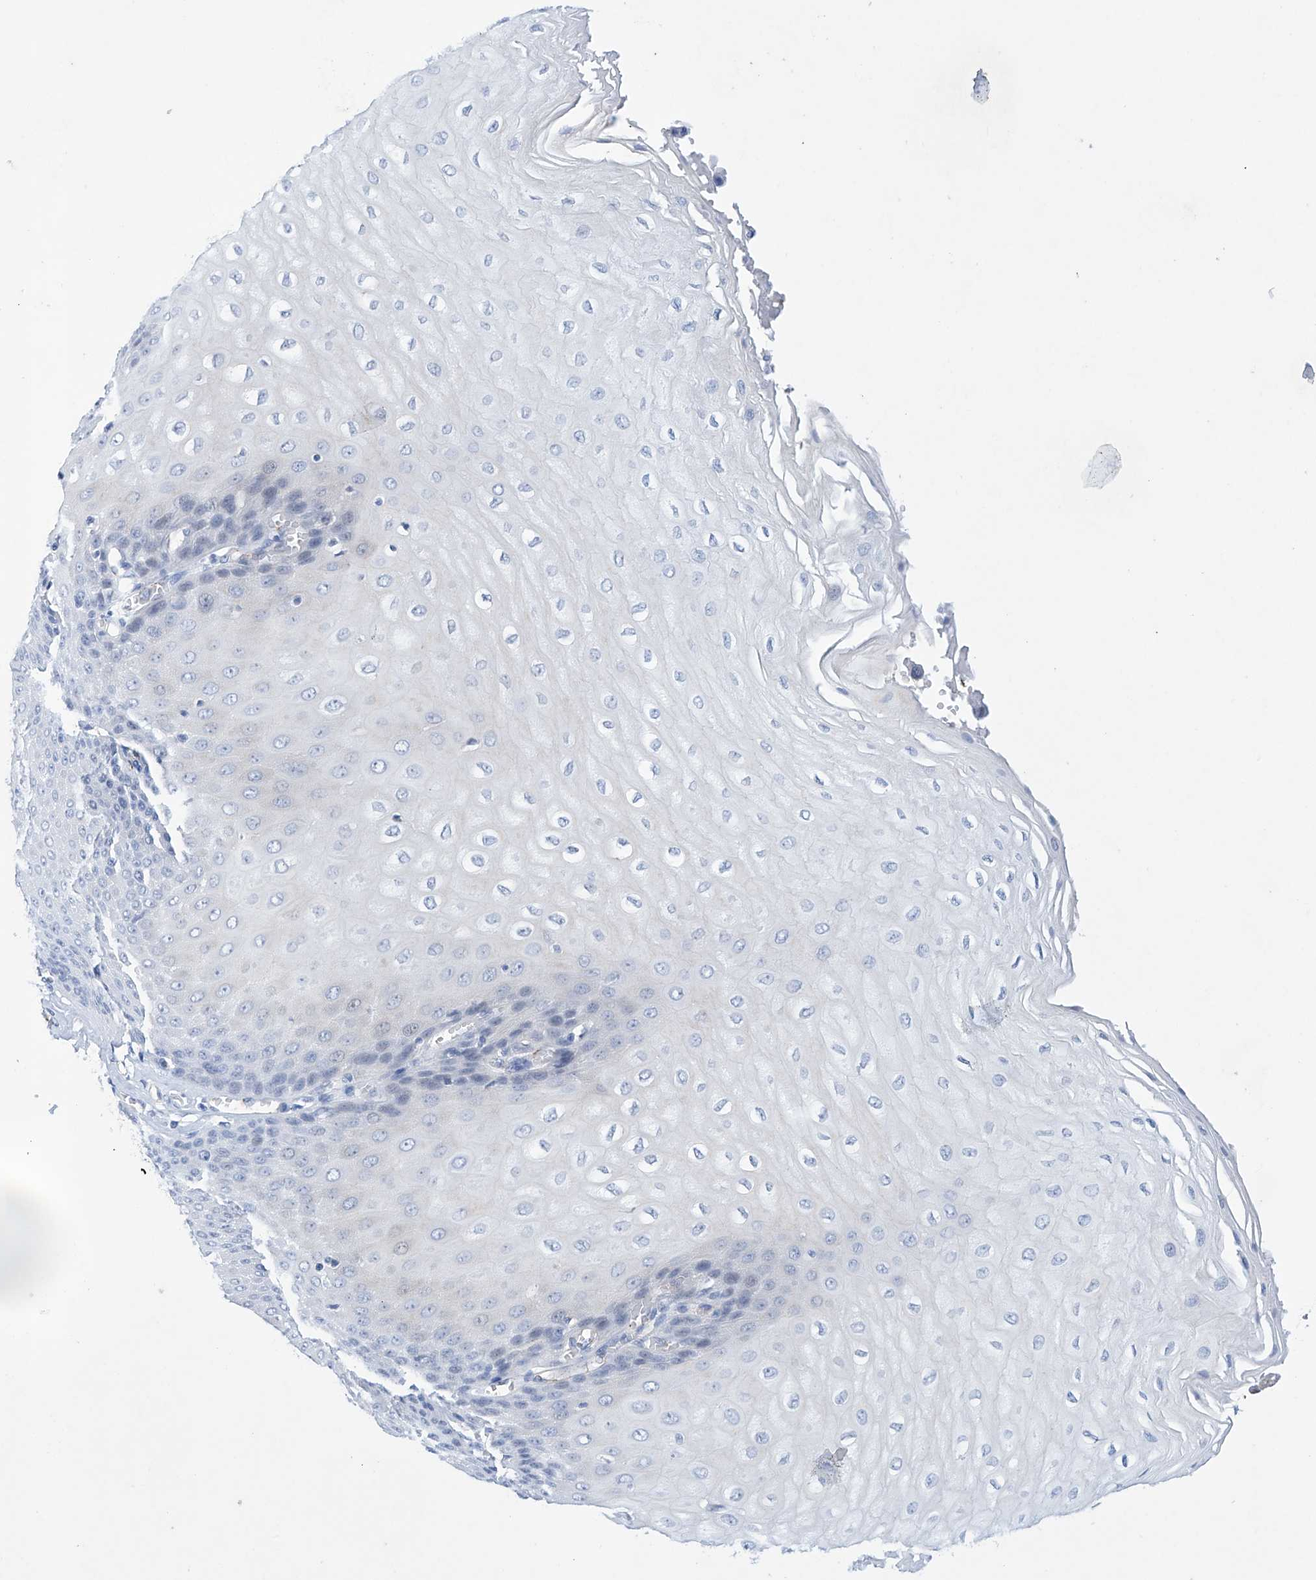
{"staining": {"intensity": "negative", "quantity": "none", "location": "none"}, "tissue": "esophagus", "cell_type": "Squamous epithelial cells", "image_type": "normal", "snomed": [{"axis": "morphology", "description": "Normal tissue, NOS"}, {"axis": "topography", "description": "Esophagus"}], "caption": "Immunohistochemical staining of unremarkable human esophagus demonstrates no significant expression in squamous epithelial cells. Nuclei are stained in blue.", "gene": "ETV7", "patient": {"sex": "male", "age": 60}}